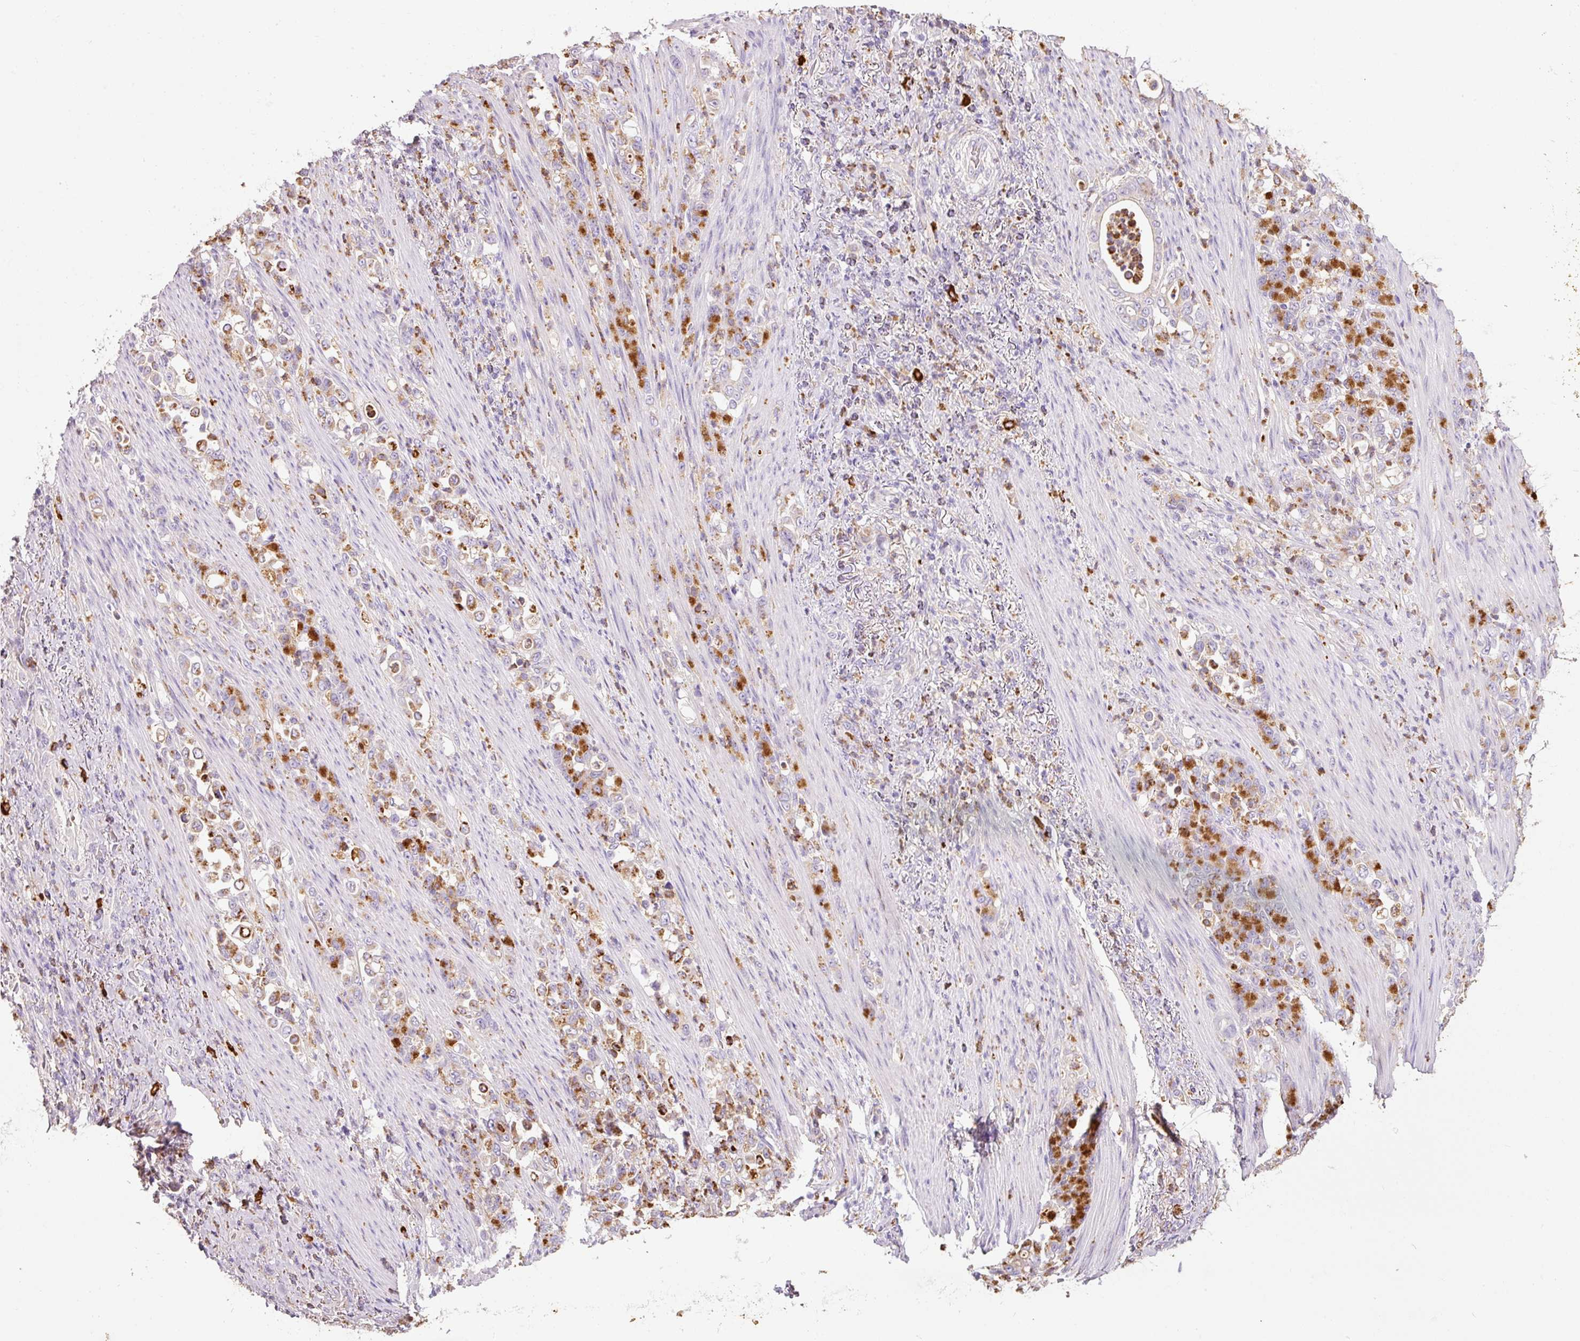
{"staining": {"intensity": "moderate", "quantity": "25%-75%", "location": "cytoplasmic/membranous"}, "tissue": "stomach cancer", "cell_type": "Tumor cells", "image_type": "cancer", "snomed": [{"axis": "morphology", "description": "Normal tissue, NOS"}, {"axis": "morphology", "description": "Adenocarcinoma, NOS"}, {"axis": "topography", "description": "Stomach"}], "caption": "Immunohistochemical staining of stomach cancer (adenocarcinoma) demonstrates medium levels of moderate cytoplasmic/membranous expression in approximately 25%-75% of tumor cells.", "gene": "TMC8", "patient": {"sex": "female", "age": 79}}